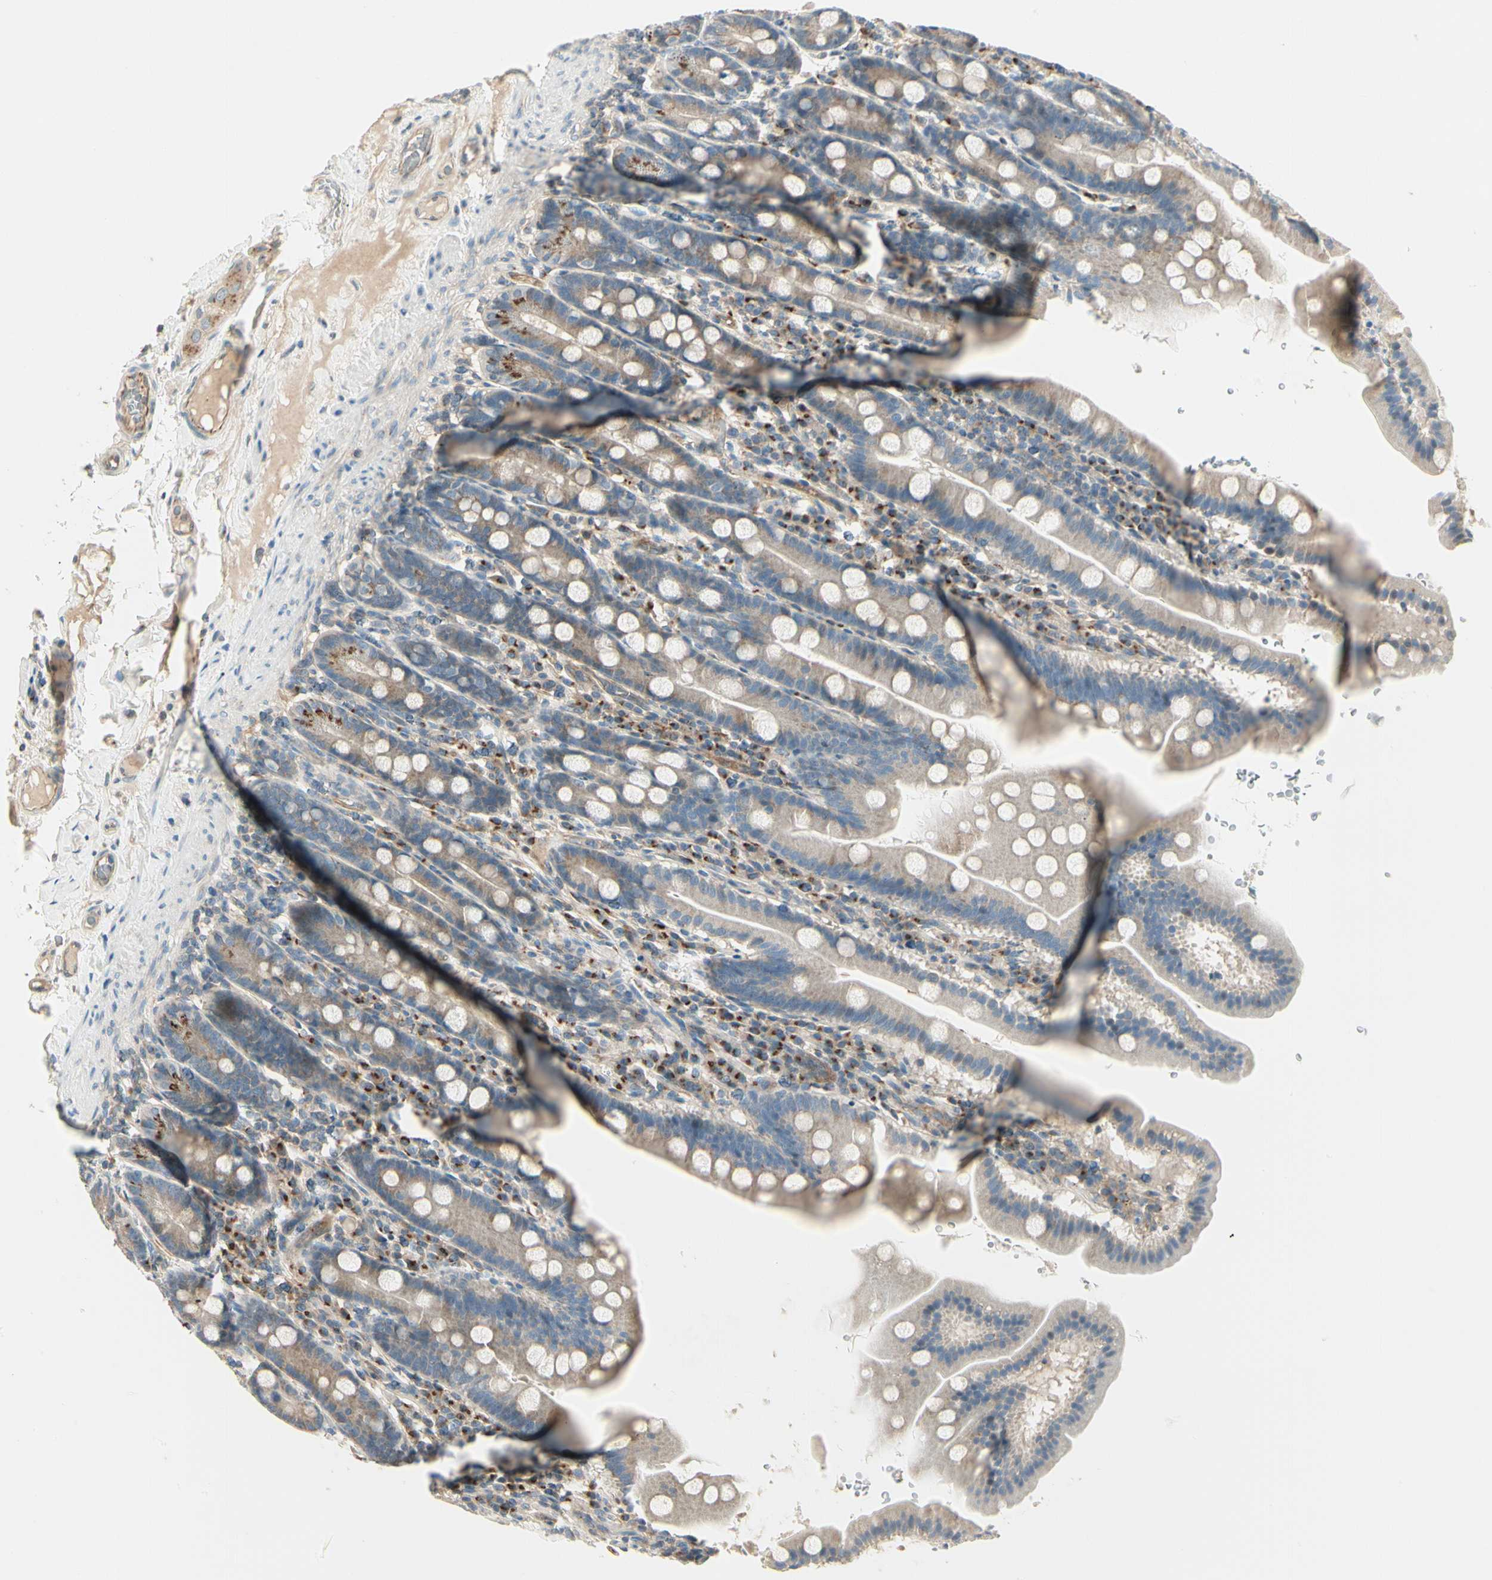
{"staining": {"intensity": "weak", "quantity": "25%-75%", "location": "cytoplasmic/membranous"}, "tissue": "duodenum", "cell_type": "Glandular cells", "image_type": "normal", "snomed": [{"axis": "morphology", "description": "Normal tissue, NOS"}, {"axis": "topography", "description": "Duodenum"}], "caption": "An IHC image of unremarkable tissue is shown. Protein staining in brown highlights weak cytoplasmic/membranous positivity in duodenum within glandular cells.", "gene": "ABCA3", "patient": {"sex": "male", "age": 50}}